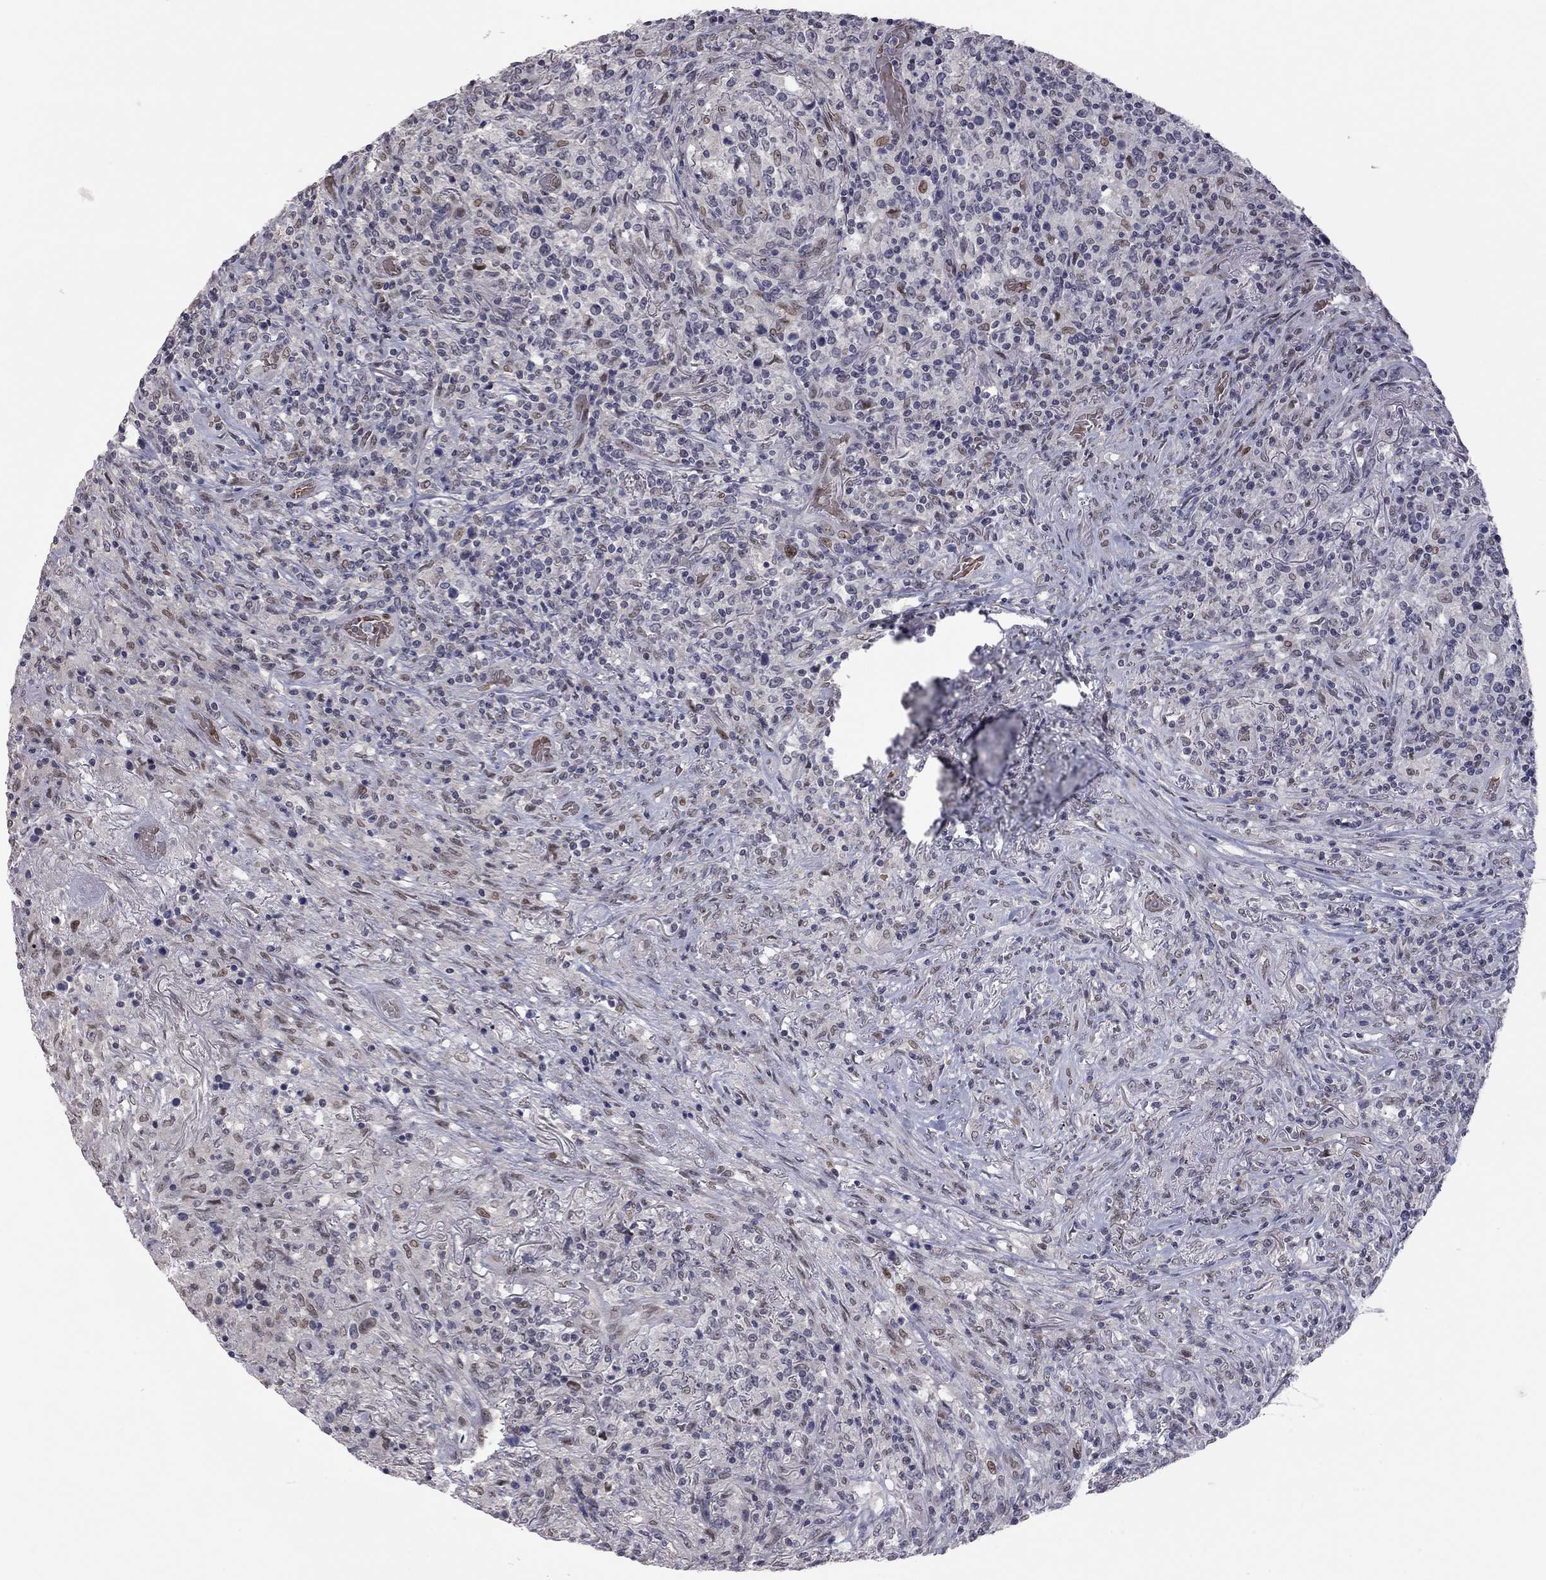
{"staining": {"intensity": "negative", "quantity": "none", "location": "none"}, "tissue": "lymphoma", "cell_type": "Tumor cells", "image_type": "cancer", "snomed": [{"axis": "morphology", "description": "Malignant lymphoma, non-Hodgkin's type, High grade"}, {"axis": "topography", "description": "Lung"}], "caption": "The photomicrograph exhibits no staining of tumor cells in lymphoma.", "gene": "MC3R", "patient": {"sex": "male", "age": 79}}